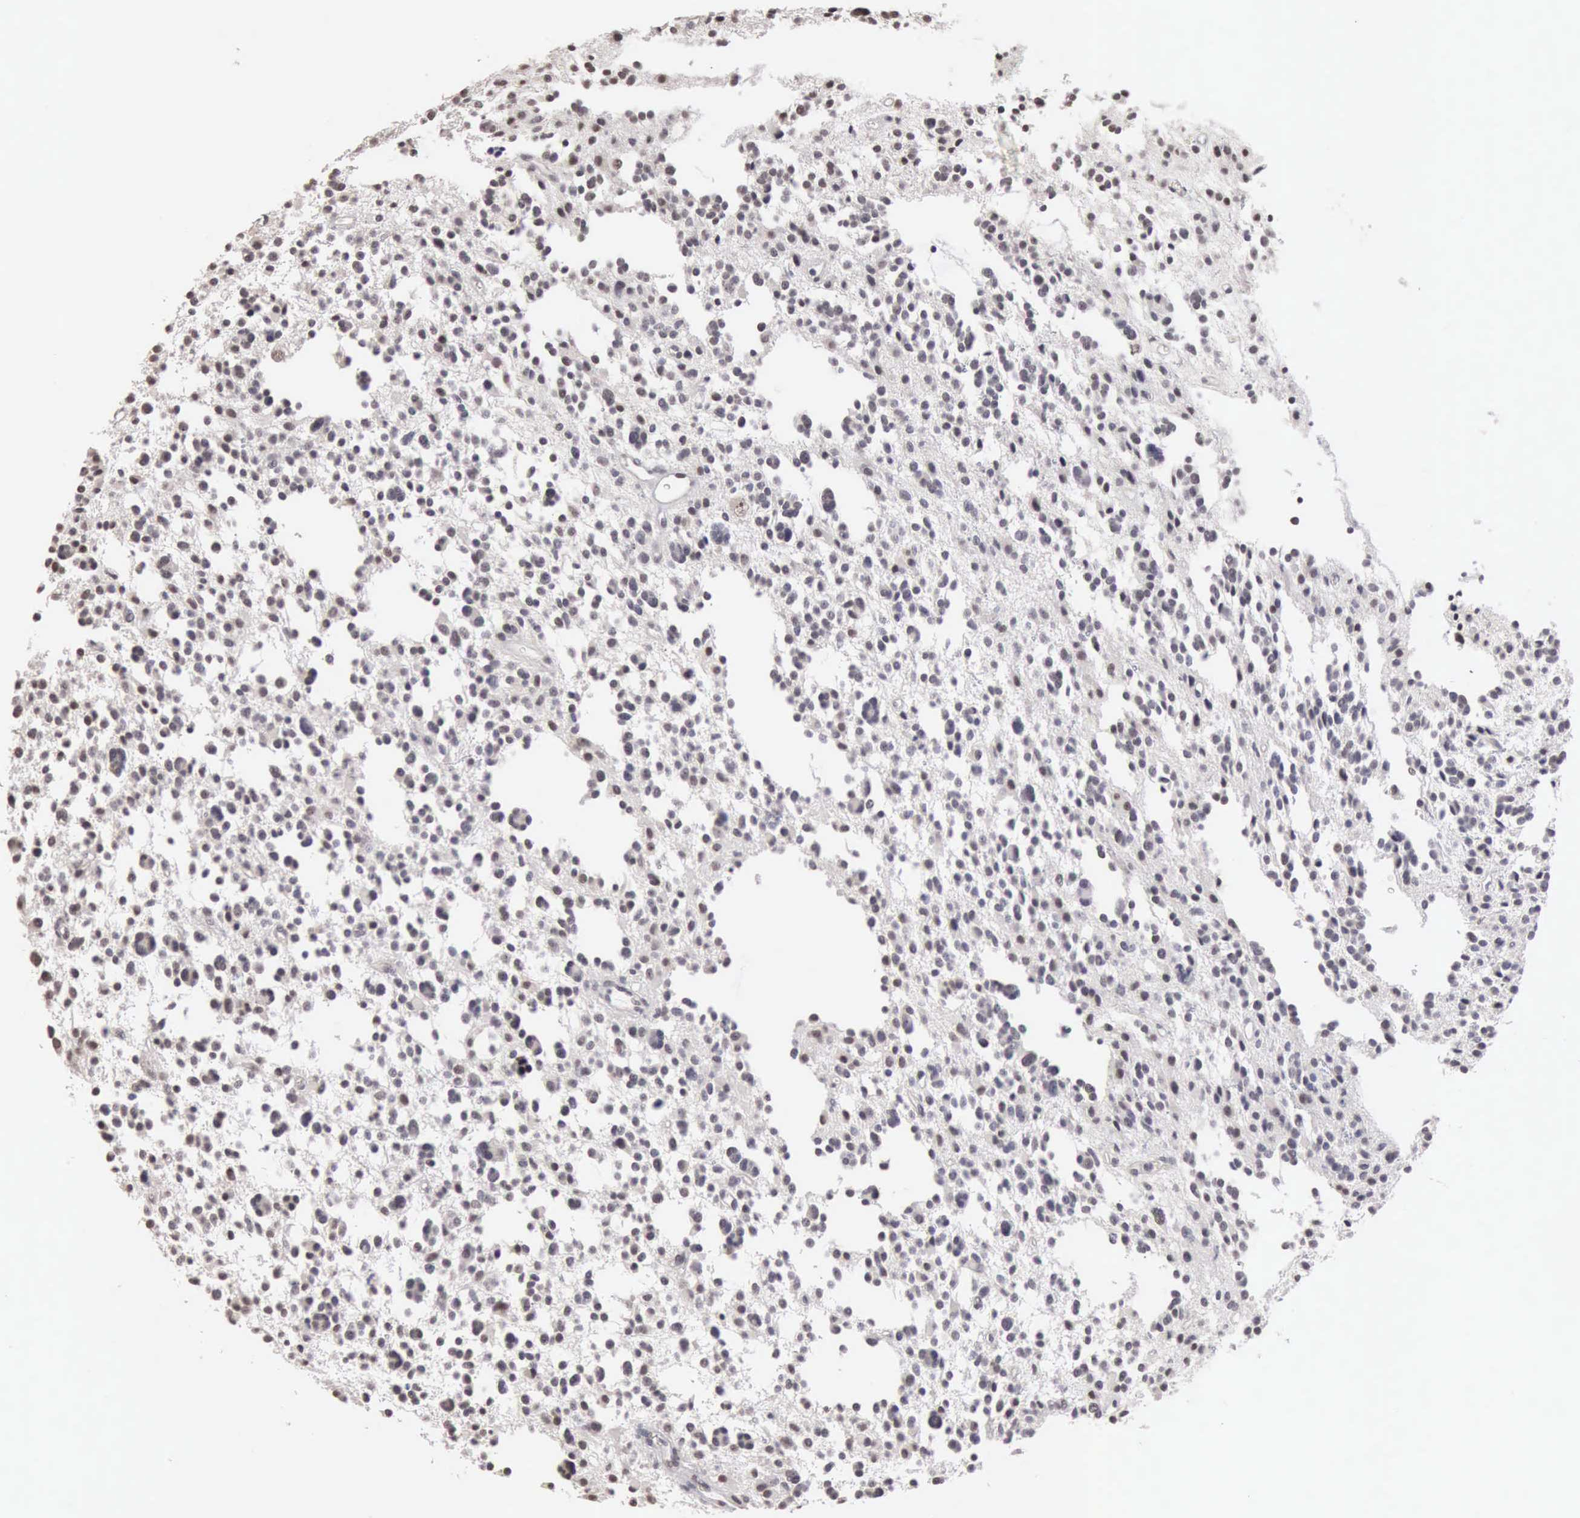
{"staining": {"intensity": "weak", "quantity": "25%-75%", "location": "nuclear"}, "tissue": "glioma", "cell_type": "Tumor cells", "image_type": "cancer", "snomed": [{"axis": "morphology", "description": "Glioma, malignant, Low grade"}, {"axis": "topography", "description": "Brain"}], "caption": "Tumor cells reveal low levels of weak nuclear expression in about 25%-75% of cells in malignant glioma (low-grade).", "gene": "TAF1", "patient": {"sex": "female", "age": 36}}